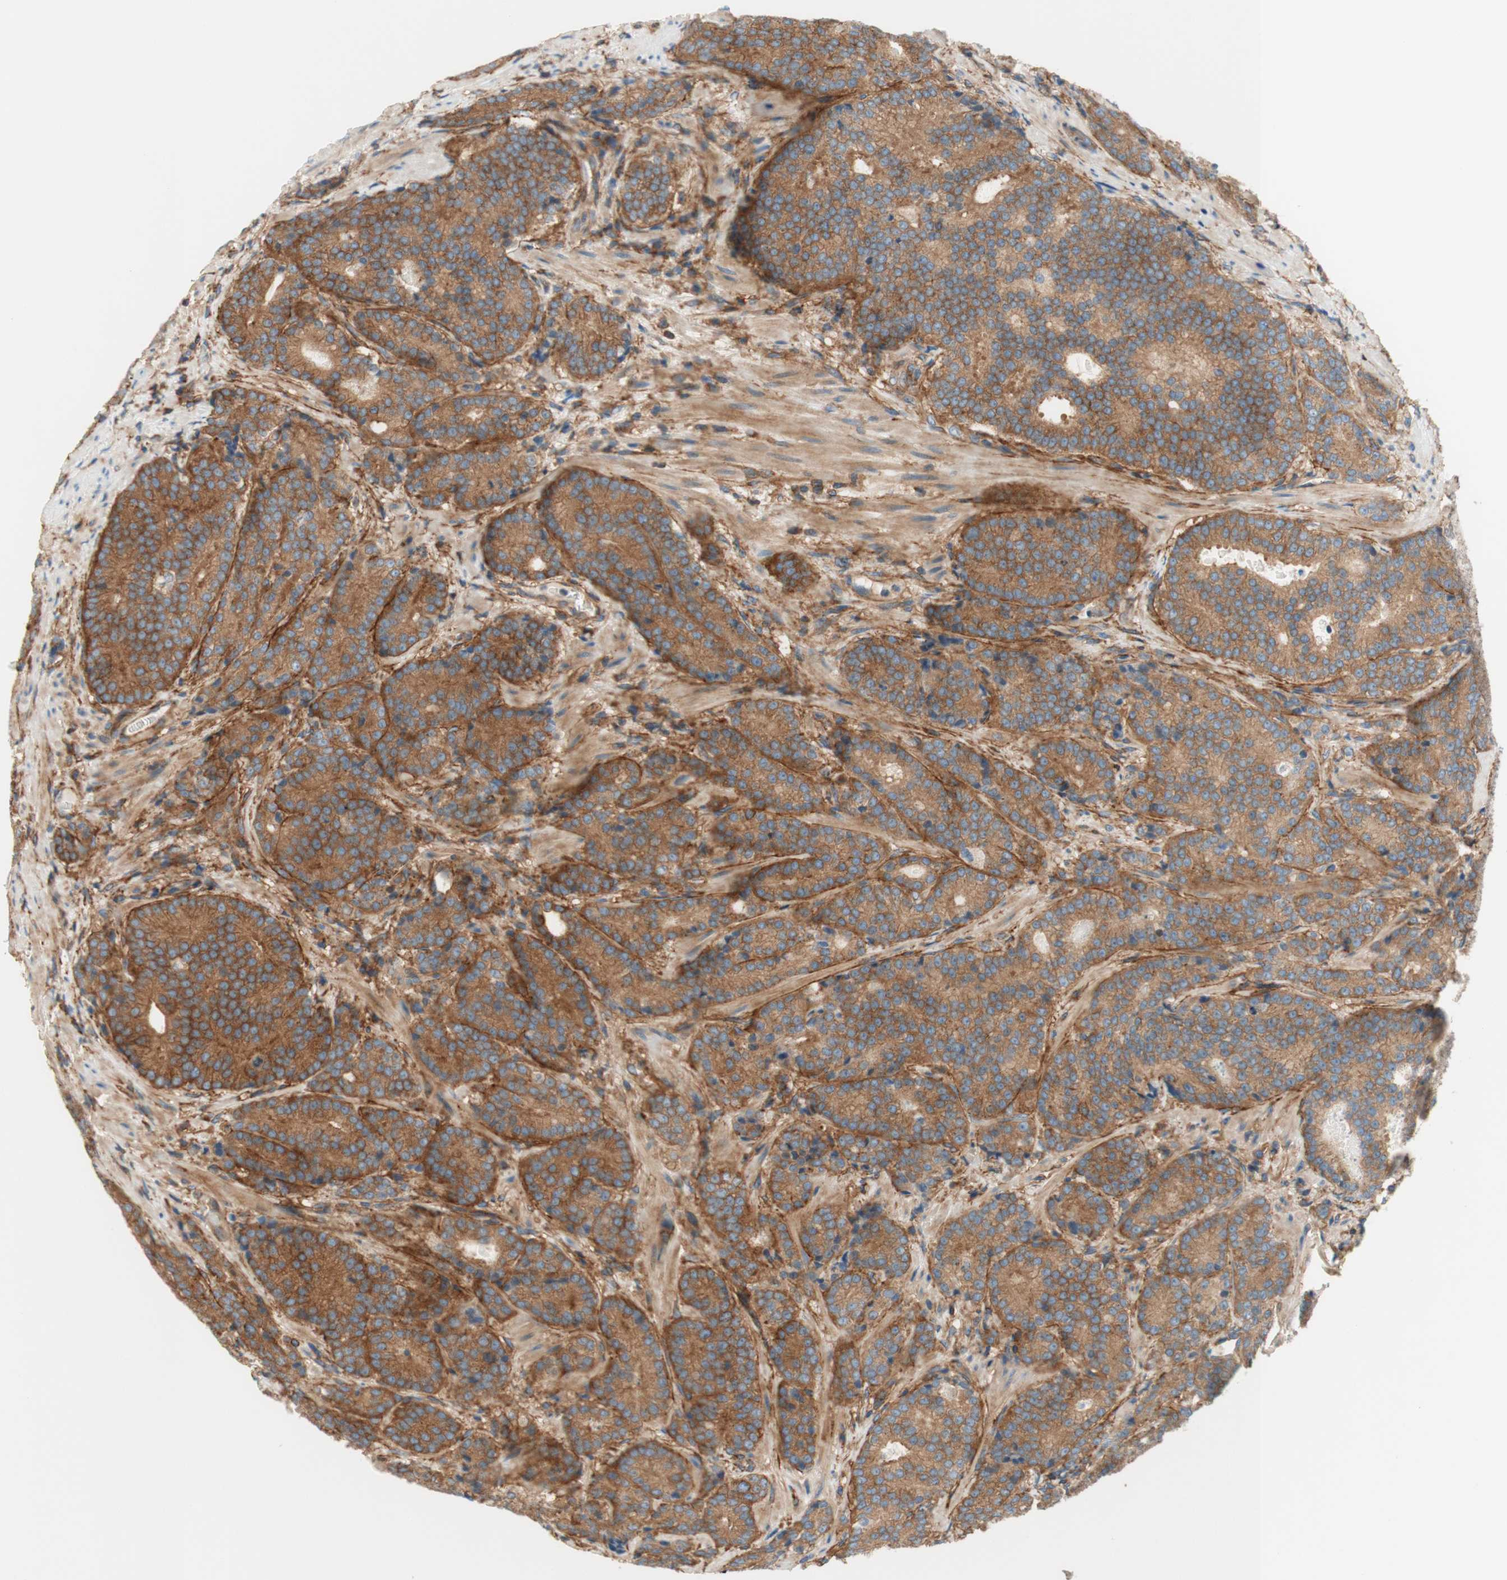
{"staining": {"intensity": "moderate", "quantity": ">75%", "location": "cytoplasmic/membranous"}, "tissue": "prostate cancer", "cell_type": "Tumor cells", "image_type": "cancer", "snomed": [{"axis": "morphology", "description": "Adenocarcinoma, High grade"}, {"axis": "topography", "description": "Prostate"}], "caption": "Immunohistochemistry histopathology image of prostate cancer (high-grade adenocarcinoma) stained for a protein (brown), which exhibits medium levels of moderate cytoplasmic/membranous expression in approximately >75% of tumor cells.", "gene": "VPS26A", "patient": {"sex": "male", "age": 61}}